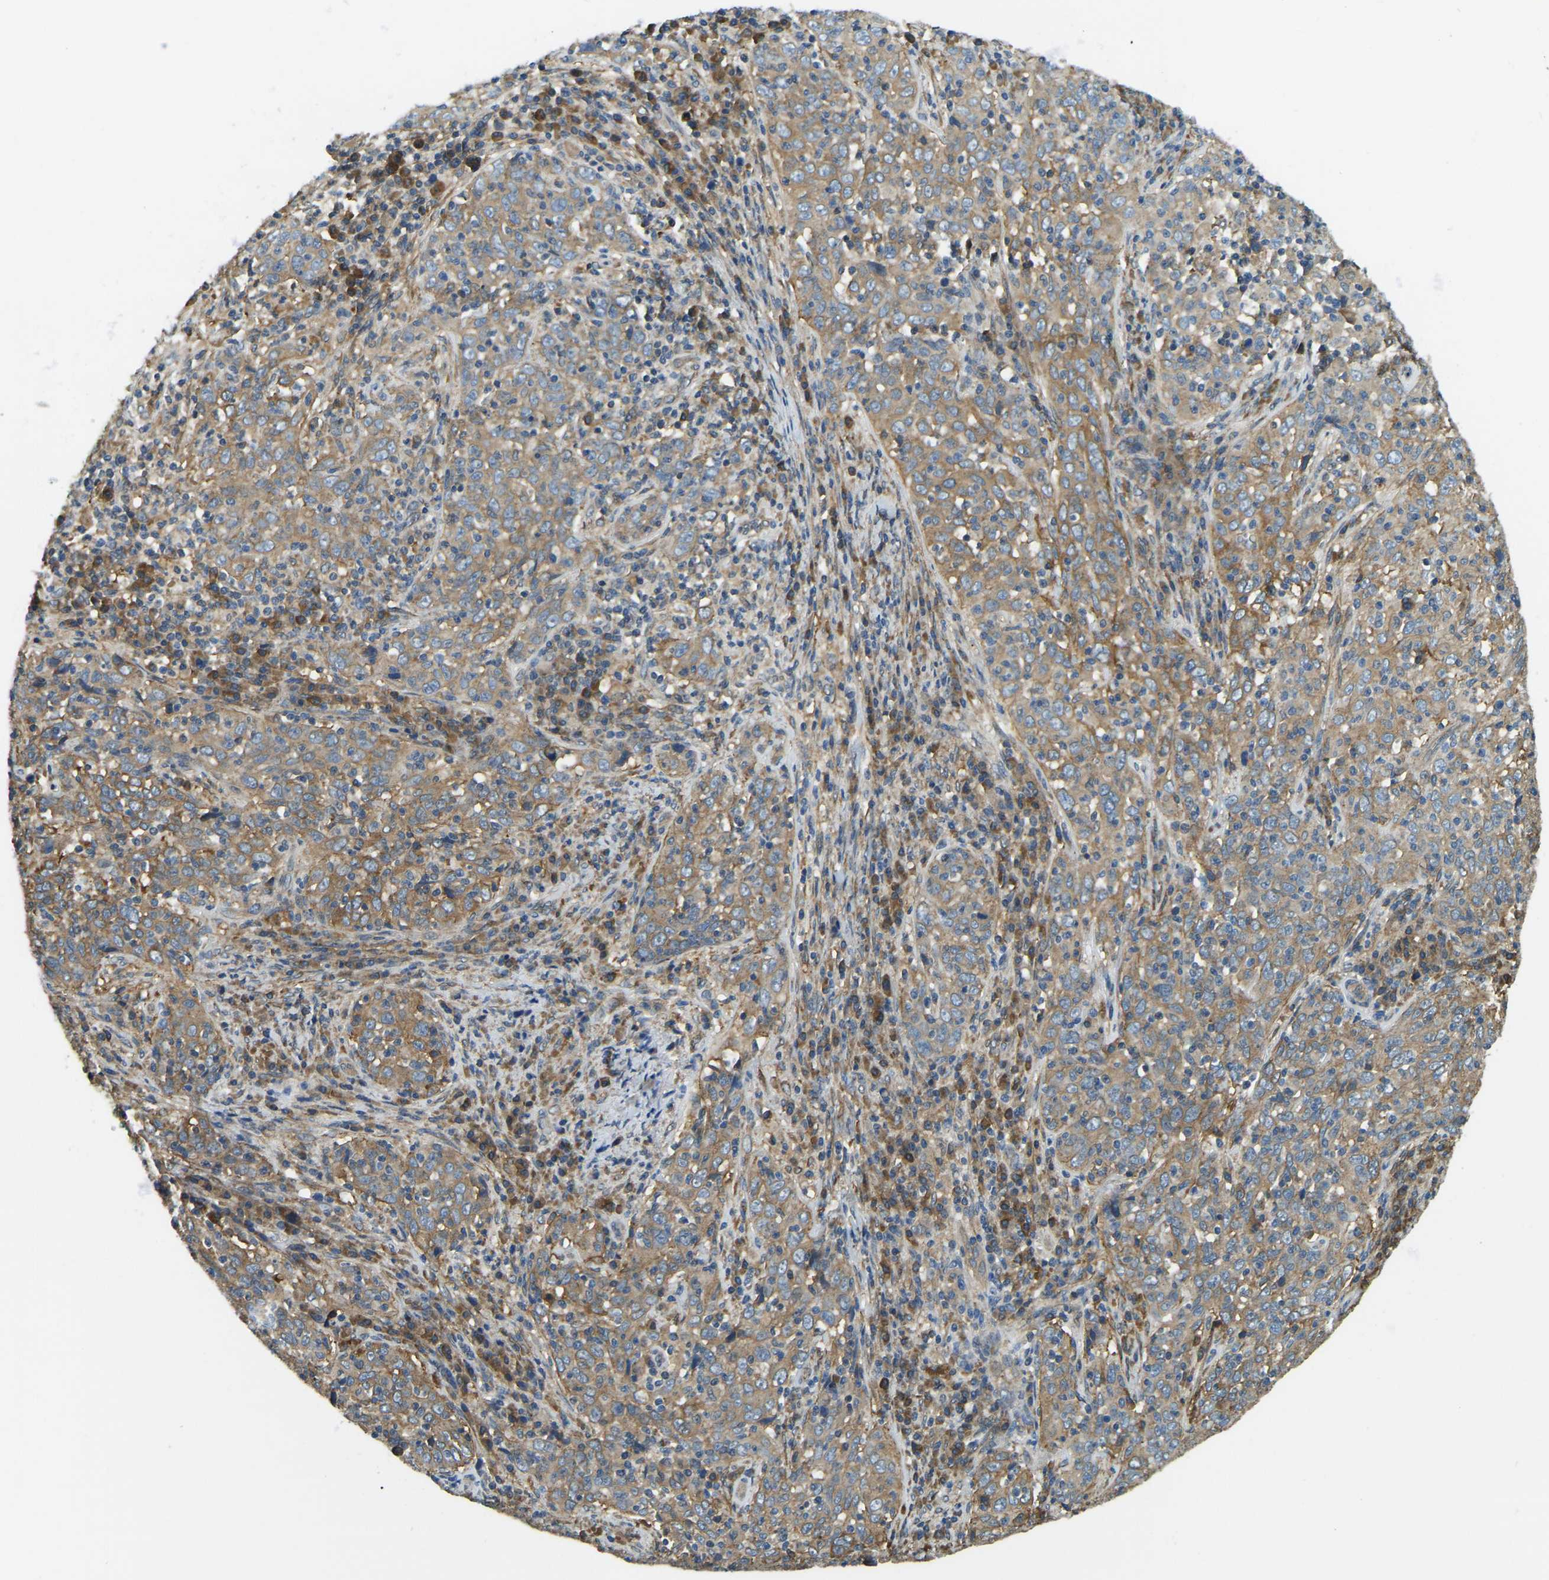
{"staining": {"intensity": "moderate", "quantity": ">75%", "location": "cytoplasmic/membranous"}, "tissue": "cervical cancer", "cell_type": "Tumor cells", "image_type": "cancer", "snomed": [{"axis": "morphology", "description": "Squamous cell carcinoma, NOS"}, {"axis": "topography", "description": "Cervix"}], "caption": "Moderate cytoplasmic/membranous positivity is present in about >75% of tumor cells in cervical cancer.", "gene": "ERGIC1", "patient": {"sex": "female", "age": 46}}